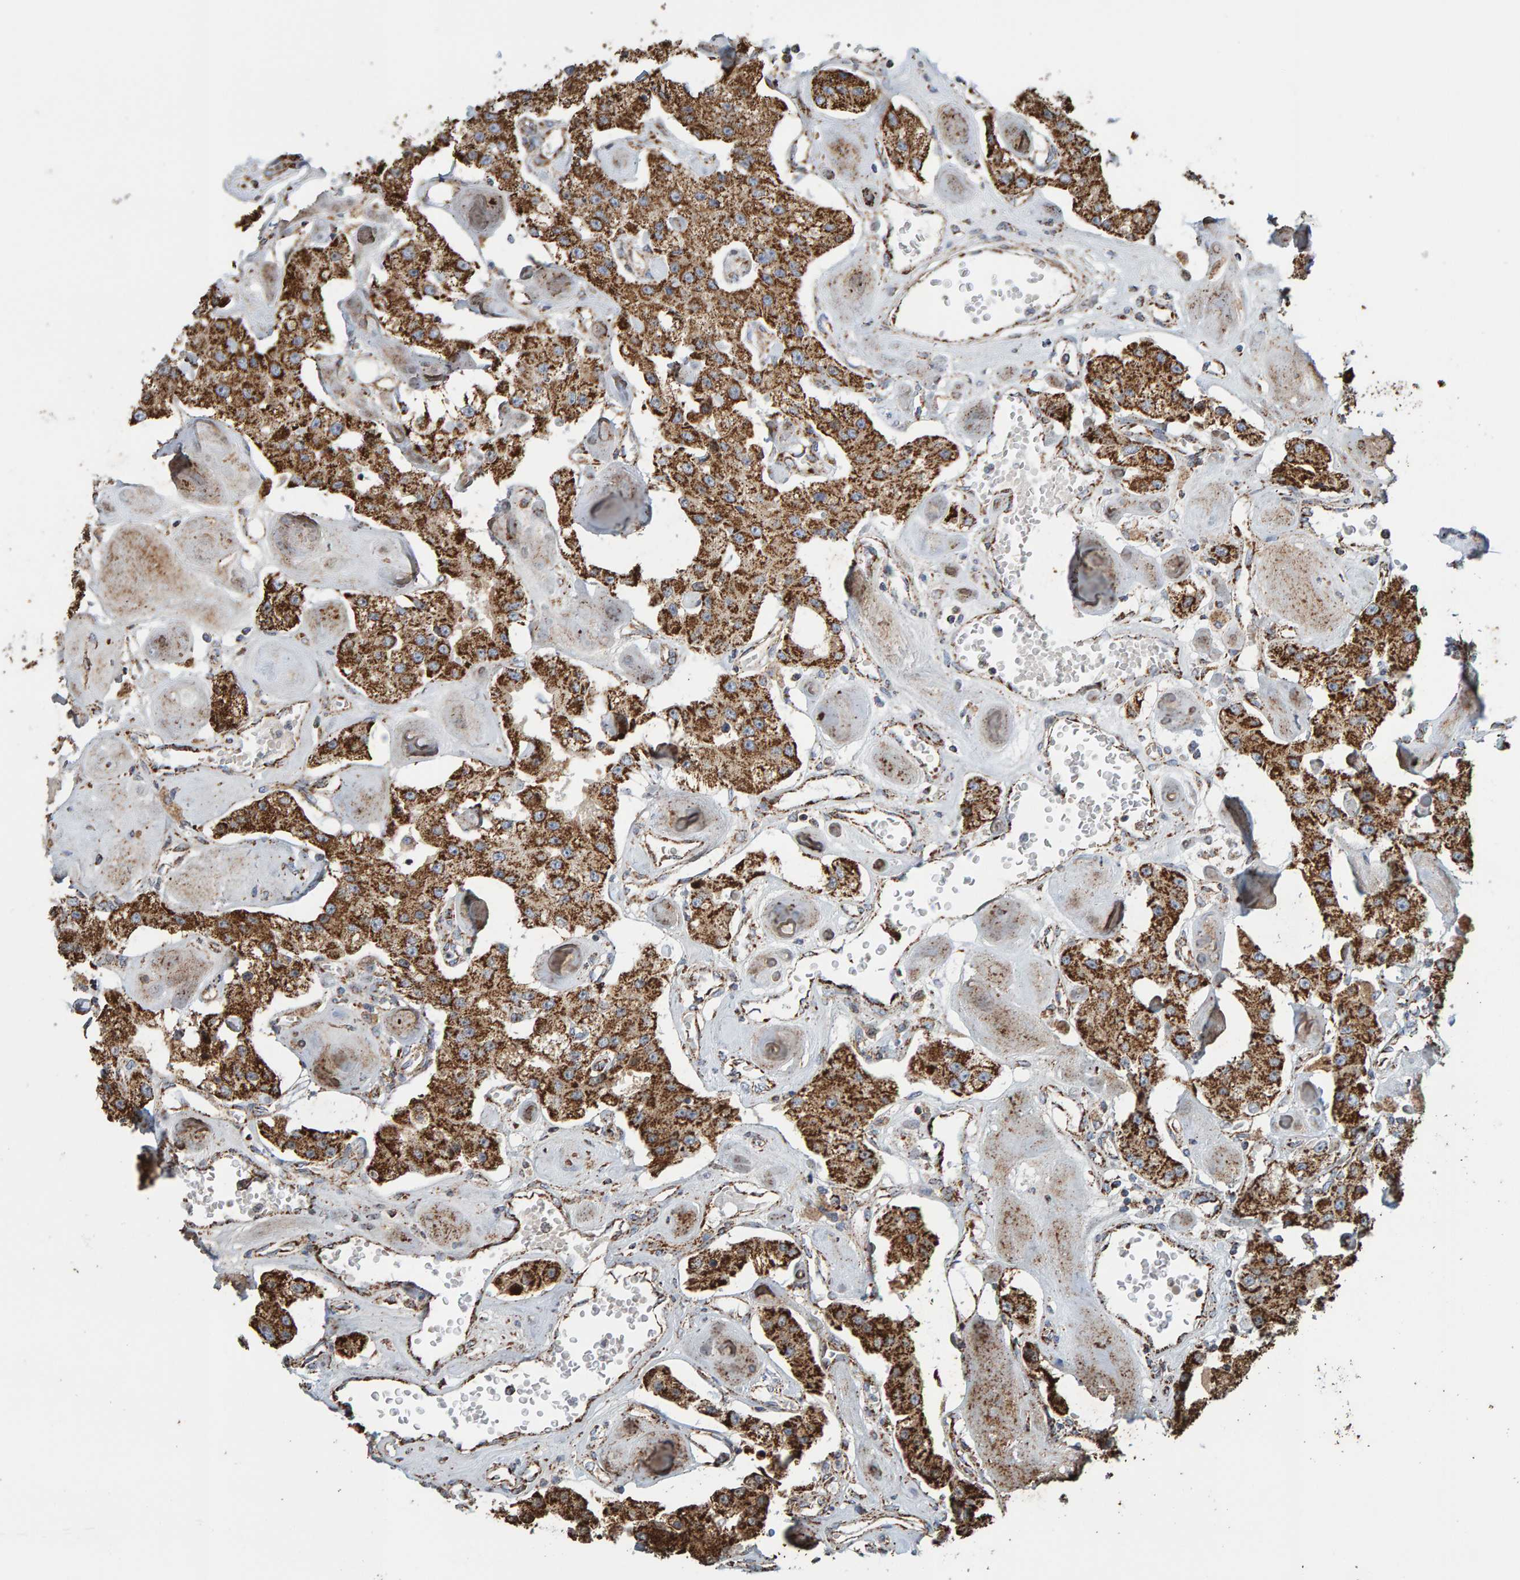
{"staining": {"intensity": "moderate", "quantity": ">75%", "location": "cytoplasmic/membranous"}, "tissue": "carcinoid", "cell_type": "Tumor cells", "image_type": "cancer", "snomed": [{"axis": "morphology", "description": "Carcinoid, malignant, NOS"}, {"axis": "topography", "description": "Pancreas"}], "caption": "IHC of human carcinoid (malignant) exhibits medium levels of moderate cytoplasmic/membranous positivity in approximately >75% of tumor cells.", "gene": "MRPL45", "patient": {"sex": "male", "age": 41}}